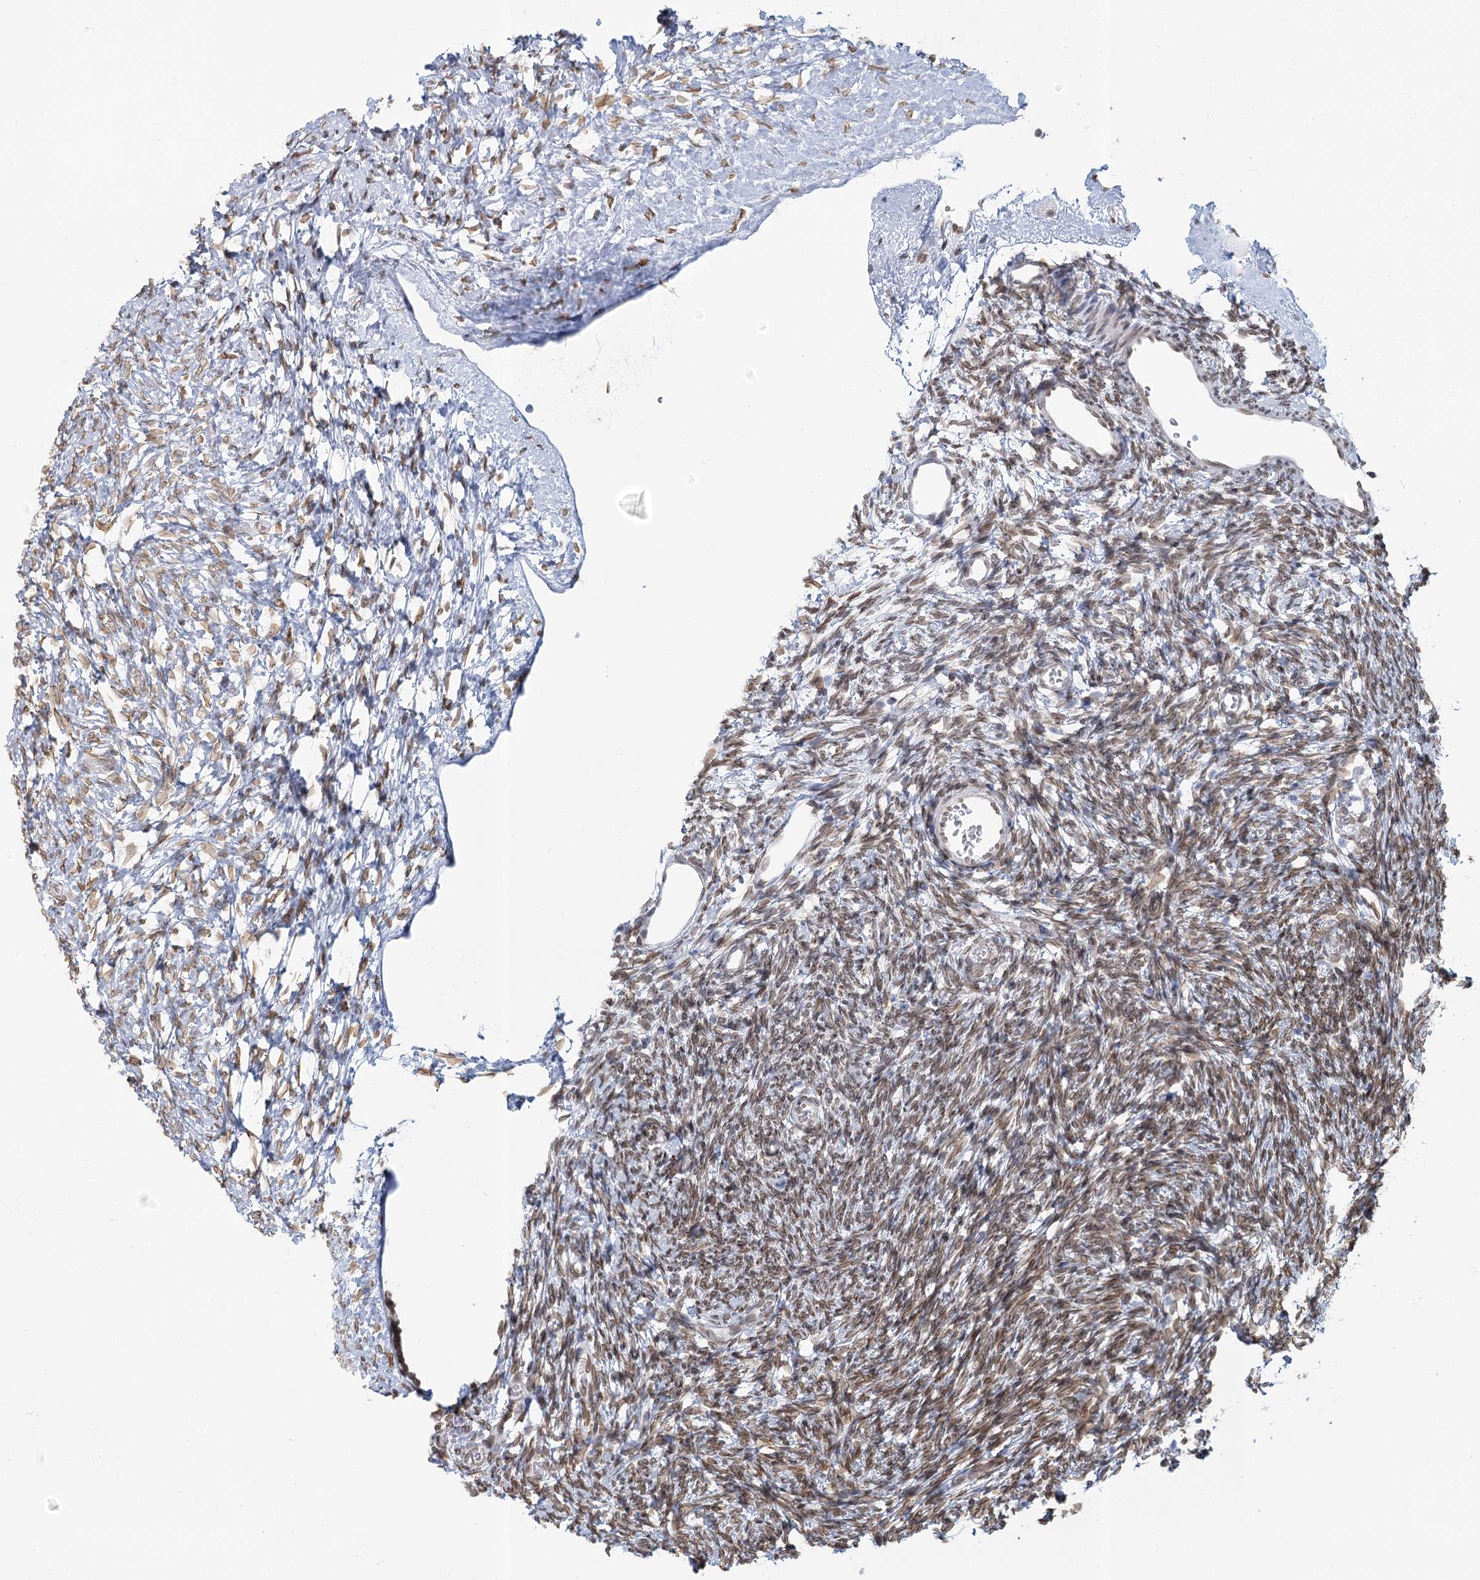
{"staining": {"intensity": "moderate", "quantity": ">75%", "location": "nuclear"}, "tissue": "ovary", "cell_type": "Ovarian stroma cells", "image_type": "normal", "snomed": [{"axis": "morphology", "description": "Normal tissue, NOS"}, {"axis": "topography", "description": "Ovary"}], "caption": "A micrograph of ovary stained for a protein exhibits moderate nuclear brown staining in ovarian stroma cells.", "gene": "VWA5A", "patient": {"sex": "female", "age": 35}}